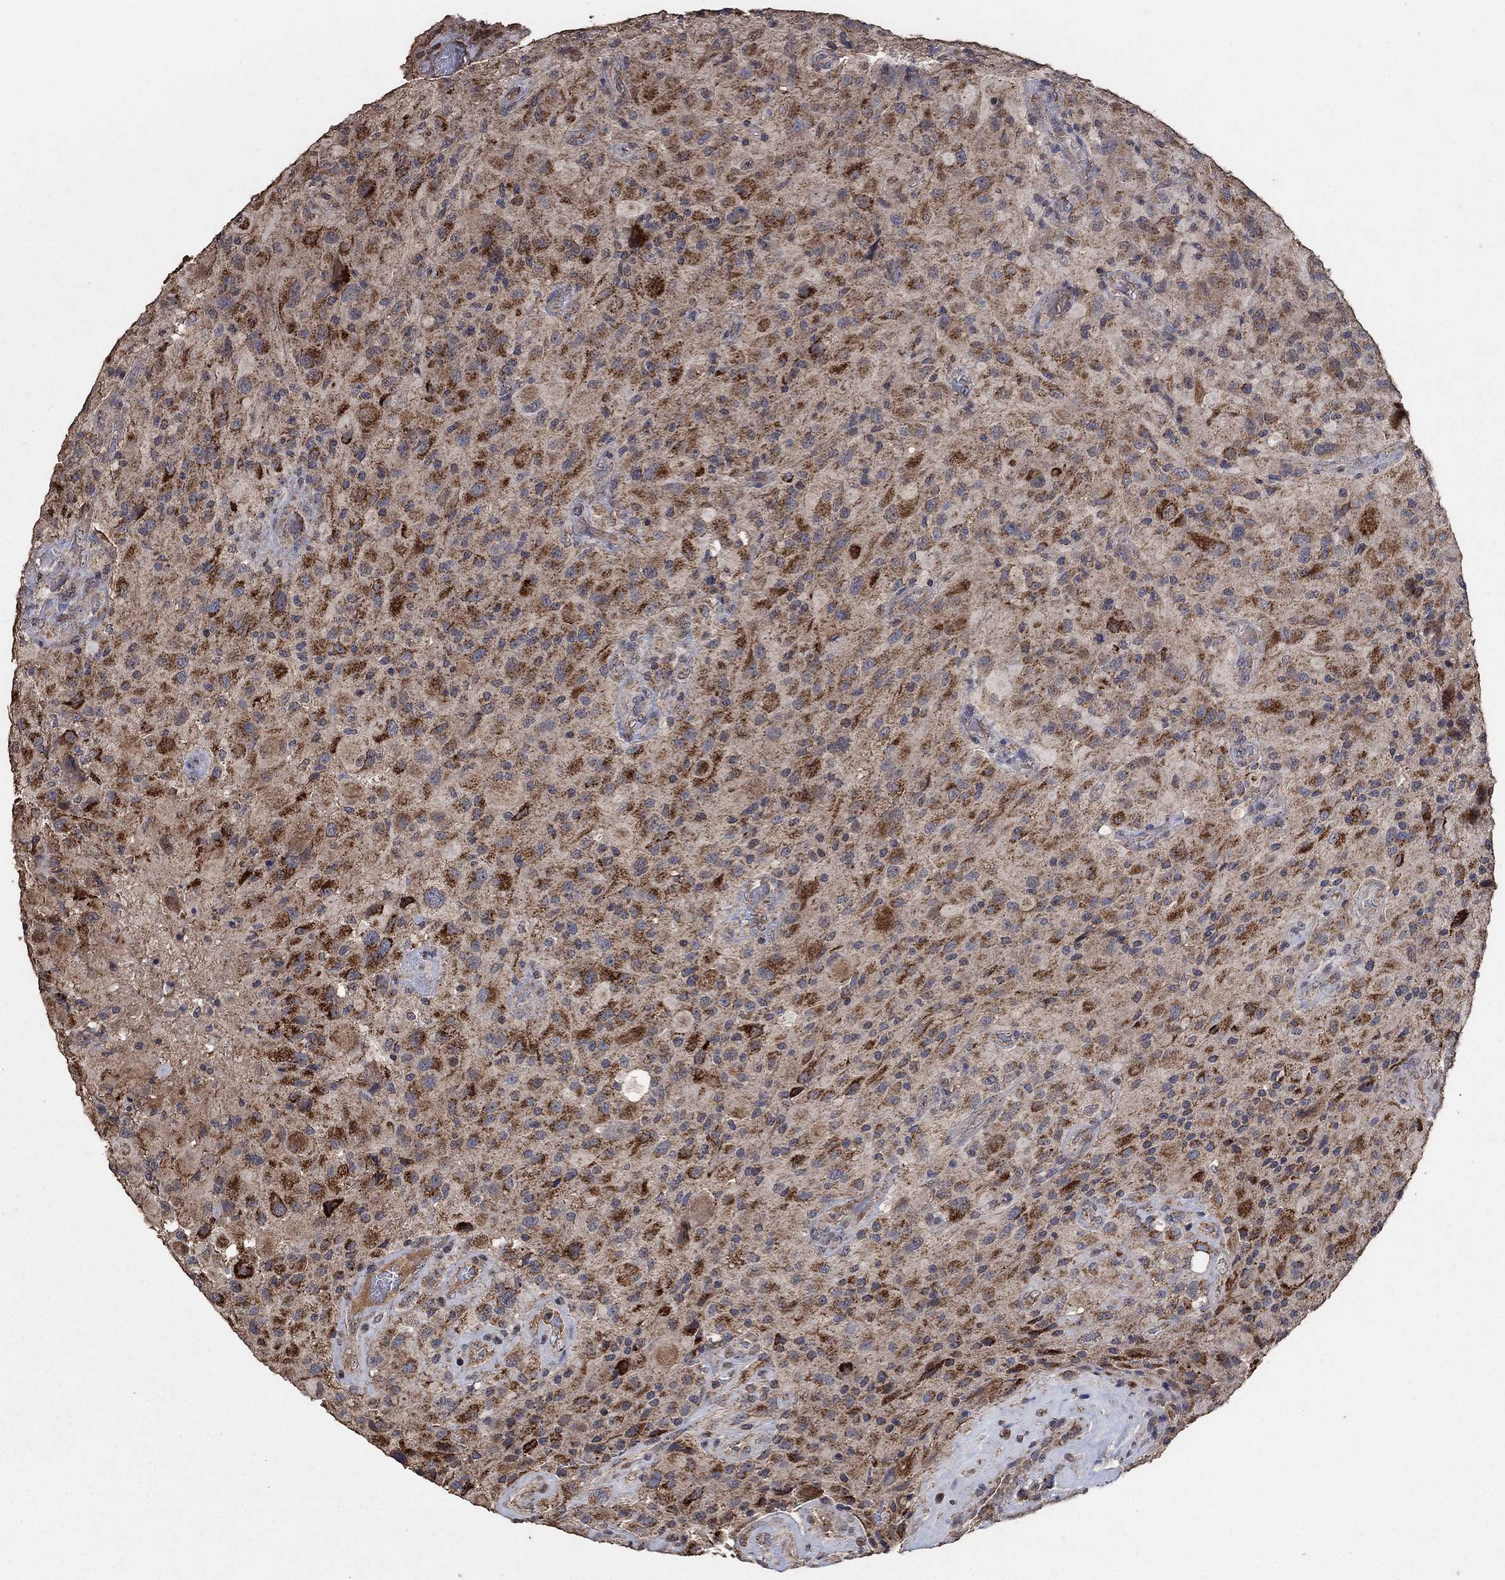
{"staining": {"intensity": "strong", "quantity": "25%-75%", "location": "cytoplasmic/membranous"}, "tissue": "glioma", "cell_type": "Tumor cells", "image_type": "cancer", "snomed": [{"axis": "morphology", "description": "Glioma, malignant, High grade"}, {"axis": "topography", "description": "Cerebral cortex"}], "caption": "The micrograph shows staining of glioma, revealing strong cytoplasmic/membranous protein positivity (brown color) within tumor cells.", "gene": "MRPS24", "patient": {"sex": "male", "age": 35}}